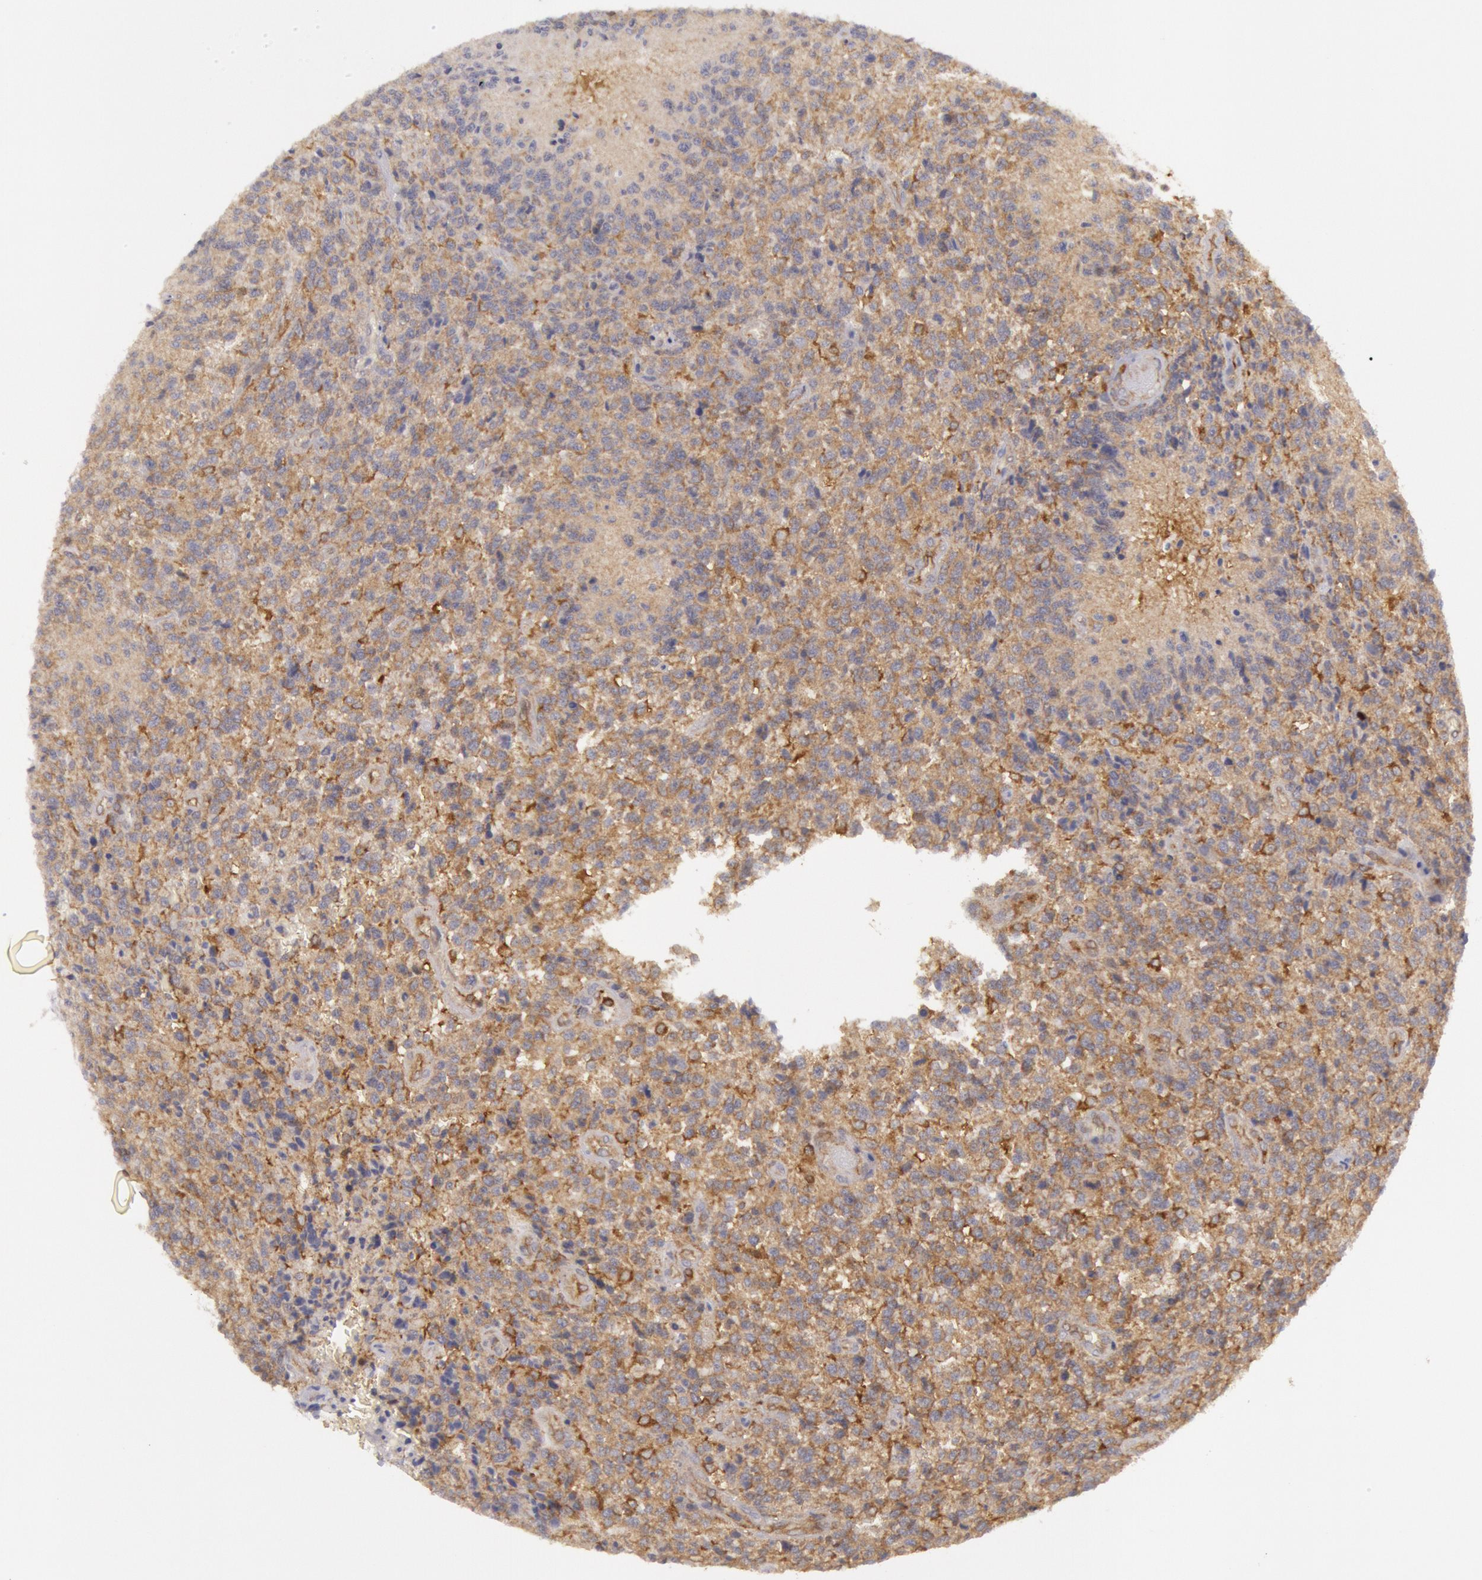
{"staining": {"intensity": "moderate", "quantity": "25%-75%", "location": "cytoplasmic/membranous"}, "tissue": "glioma", "cell_type": "Tumor cells", "image_type": "cancer", "snomed": [{"axis": "morphology", "description": "Glioma, malignant, High grade"}, {"axis": "topography", "description": "Brain"}], "caption": "Tumor cells display moderate cytoplasmic/membranous staining in about 25%-75% of cells in malignant high-grade glioma.", "gene": "IKBKB", "patient": {"sex": "male", "age": 36}}